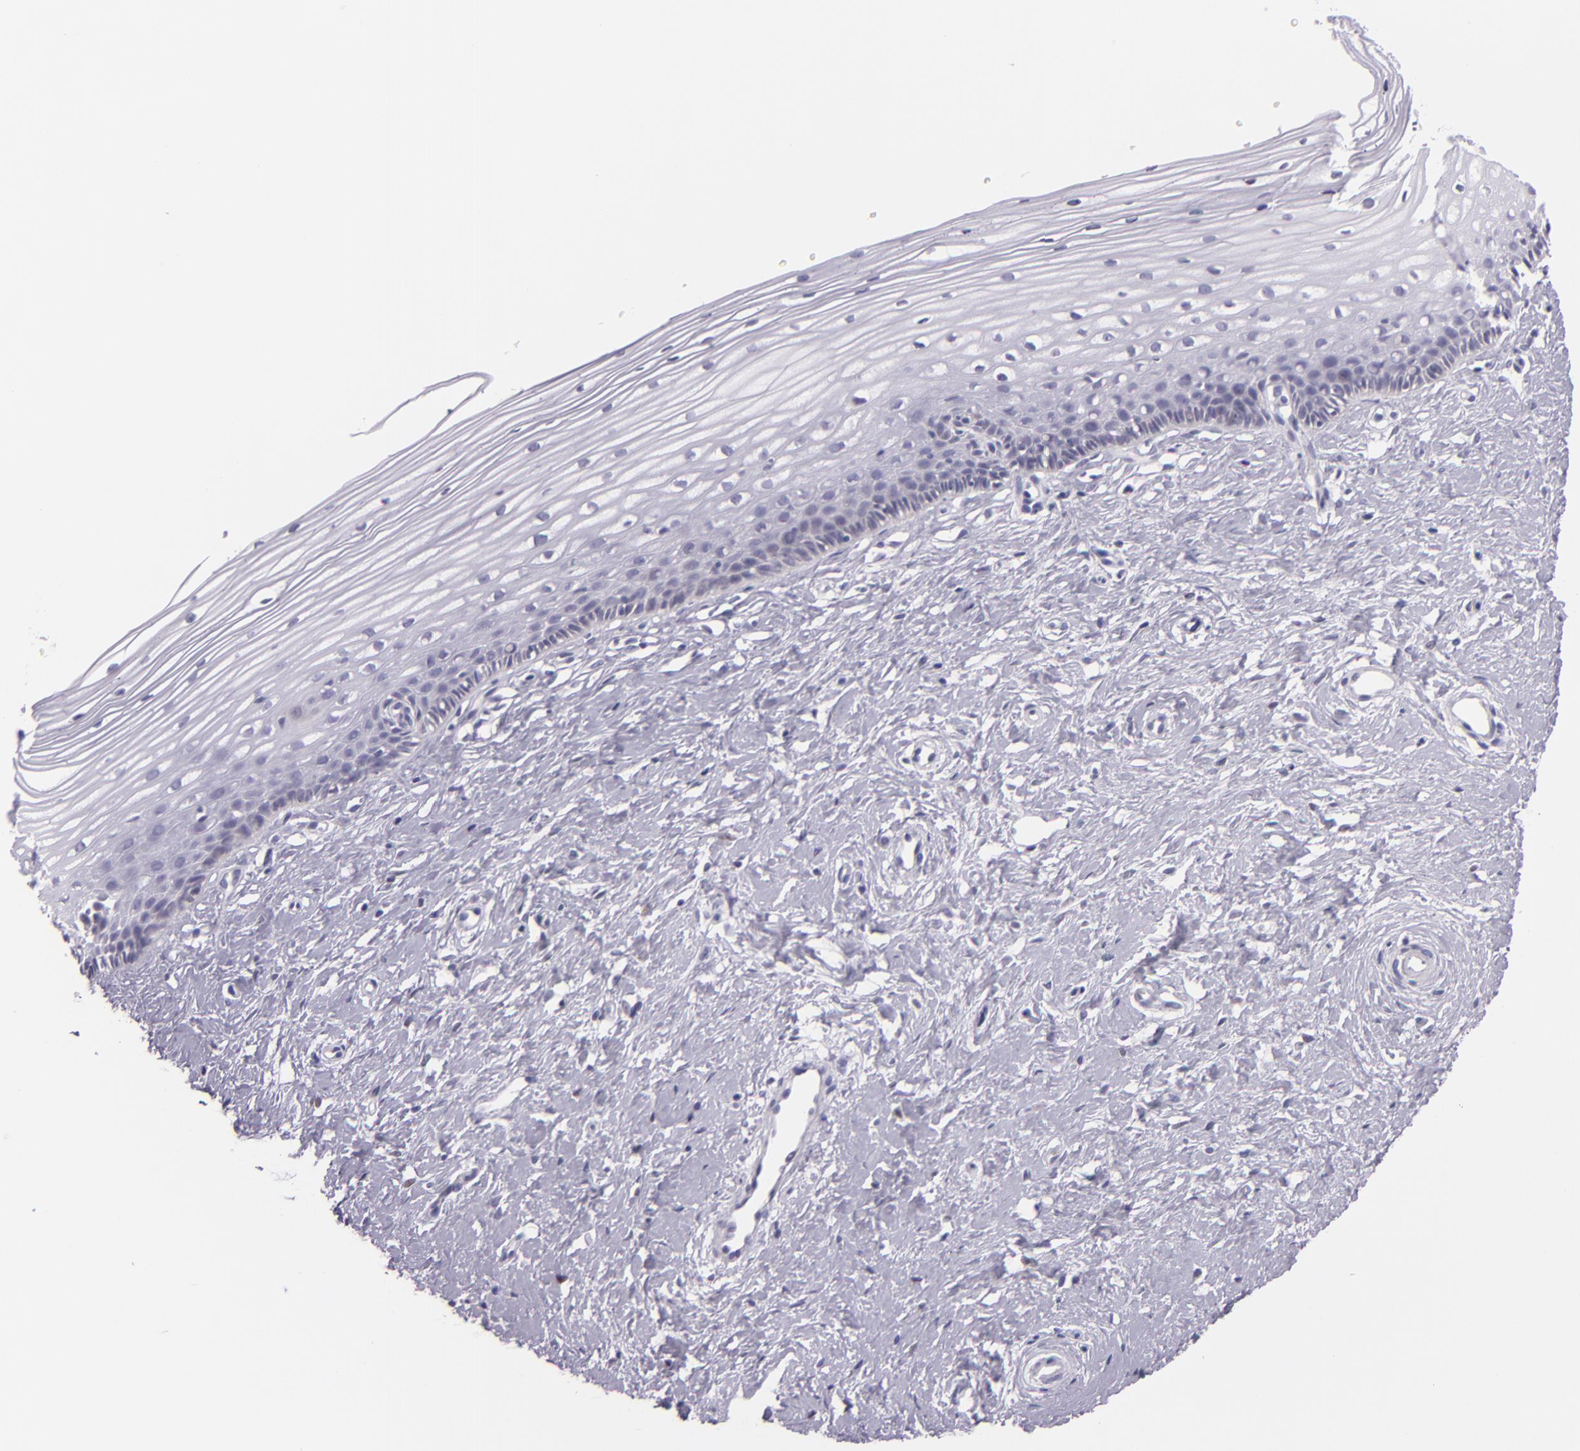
{"staining": {"intensity": "moderate", "quantity": "<25%", "location": "cytoplasmic/membranous"}, "tissue": "cervix", "cell_type": "Glandular cells", "image_type": "normal", "snomed": [{"axis": "morphology", "description": "Normal tissue, NOS"}, {"axis": "topography", "description": "Cervix"}], "caption": "High-magnification brightfield microscopy of benign cervix stained with DAB (3,3'-diaminobenzidine) (brown) and counterstained with hematoxylin (blue). glandular cells exhibit moderate cytoplasmic/membranous positivity is appreciated in approximately<25% of cells.", "gene": "HSP90AA1", "patient": {"sex": "female", "age": 40}}